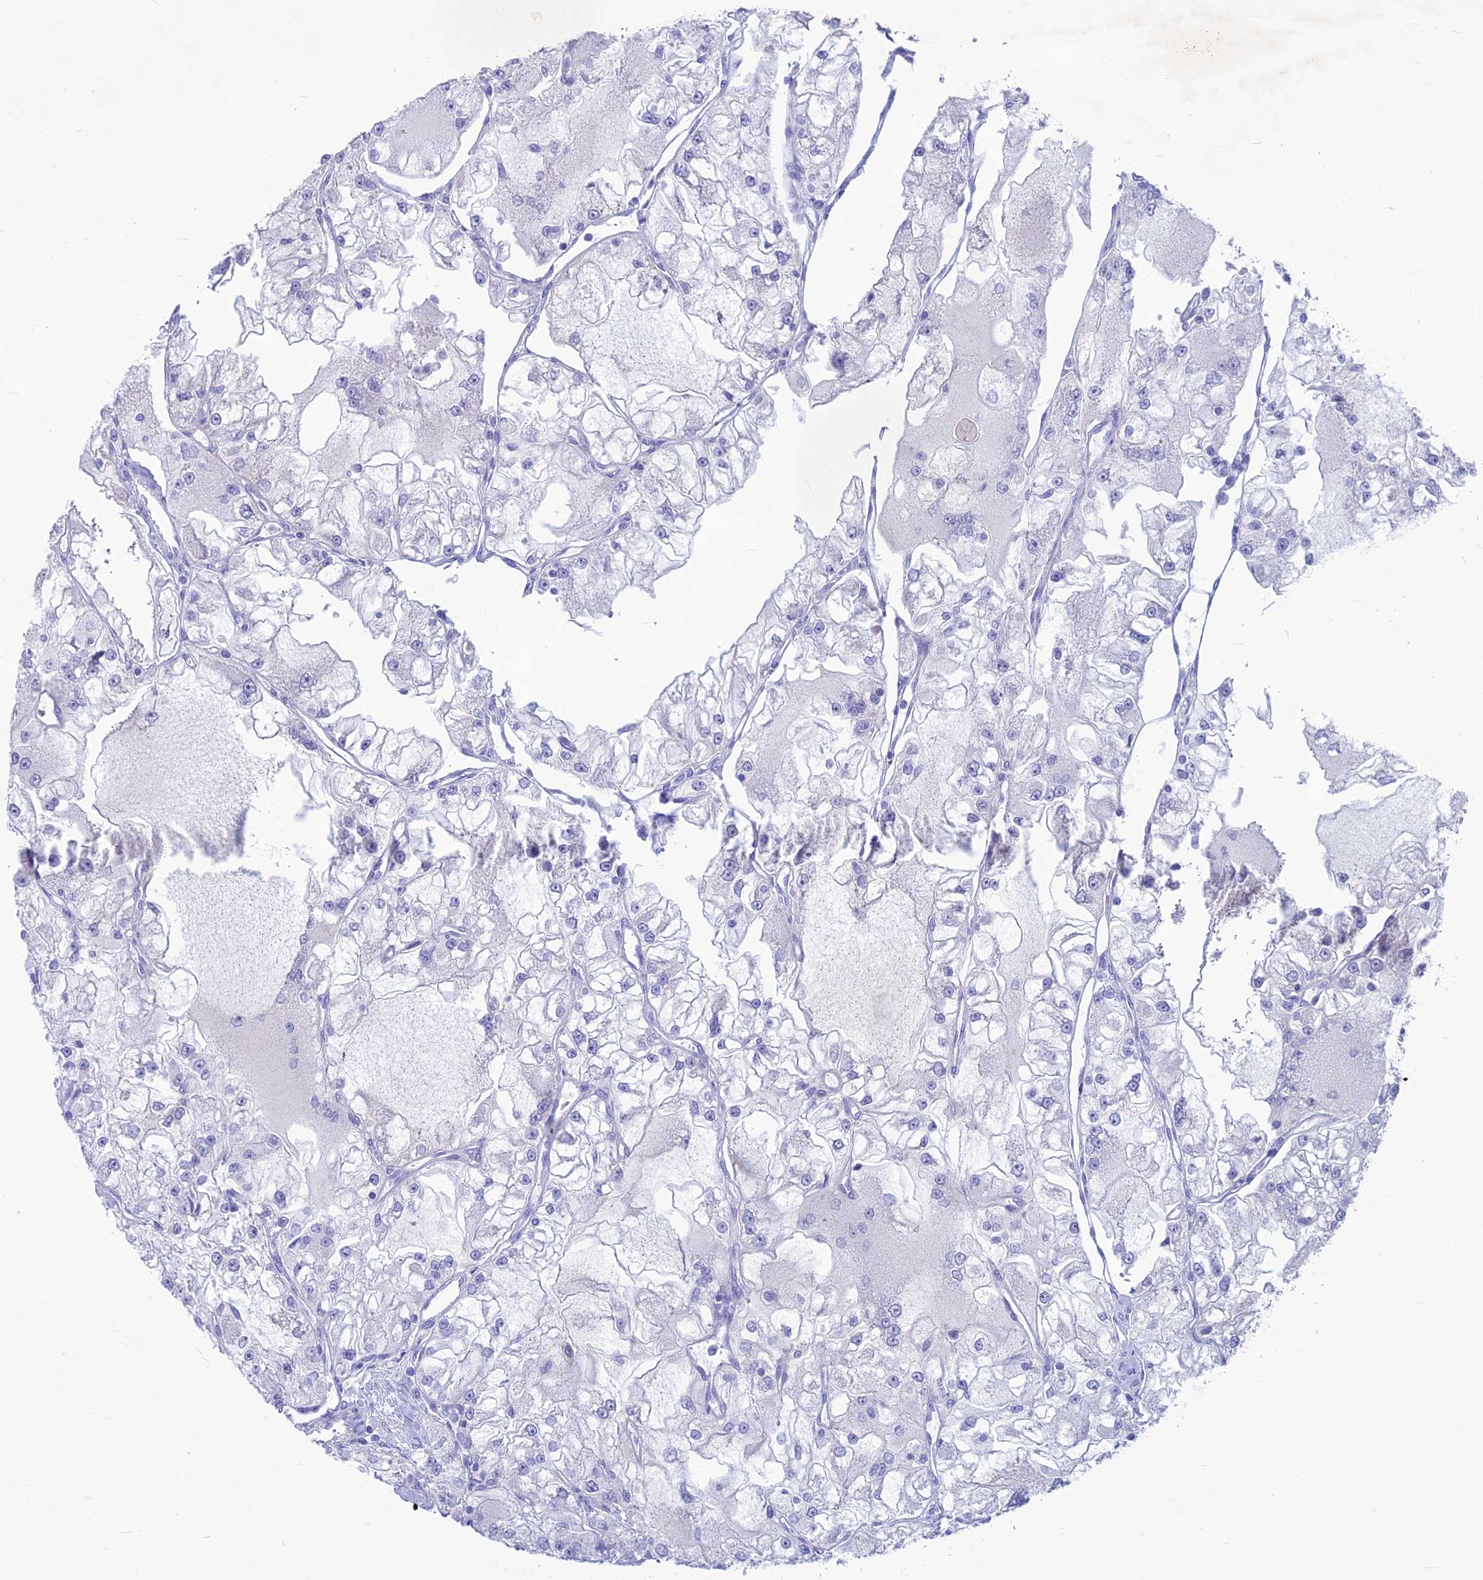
{"staining": {"intensity": "negative", "quantity": "none", "location": "none"}, "tissue": "renal cancer", "cell_type": "Tumor cells", "image_type": "cancer", "snomed": [{"axis": "morphology", "description": "Adenocarcinoma, NOS"}, {"axis": "topography", "description": "Kidney"}], "caption": "Immunohistochemical staining of human renal cancer (adenocarcinoma) shows no significant positivity in tumor cells. (DAB (3,3'-diaminobenzidine) IHC with hematoxylin counter stain).", "gene": "SNTN", "patient": {"sex": "female", "age": 72}}